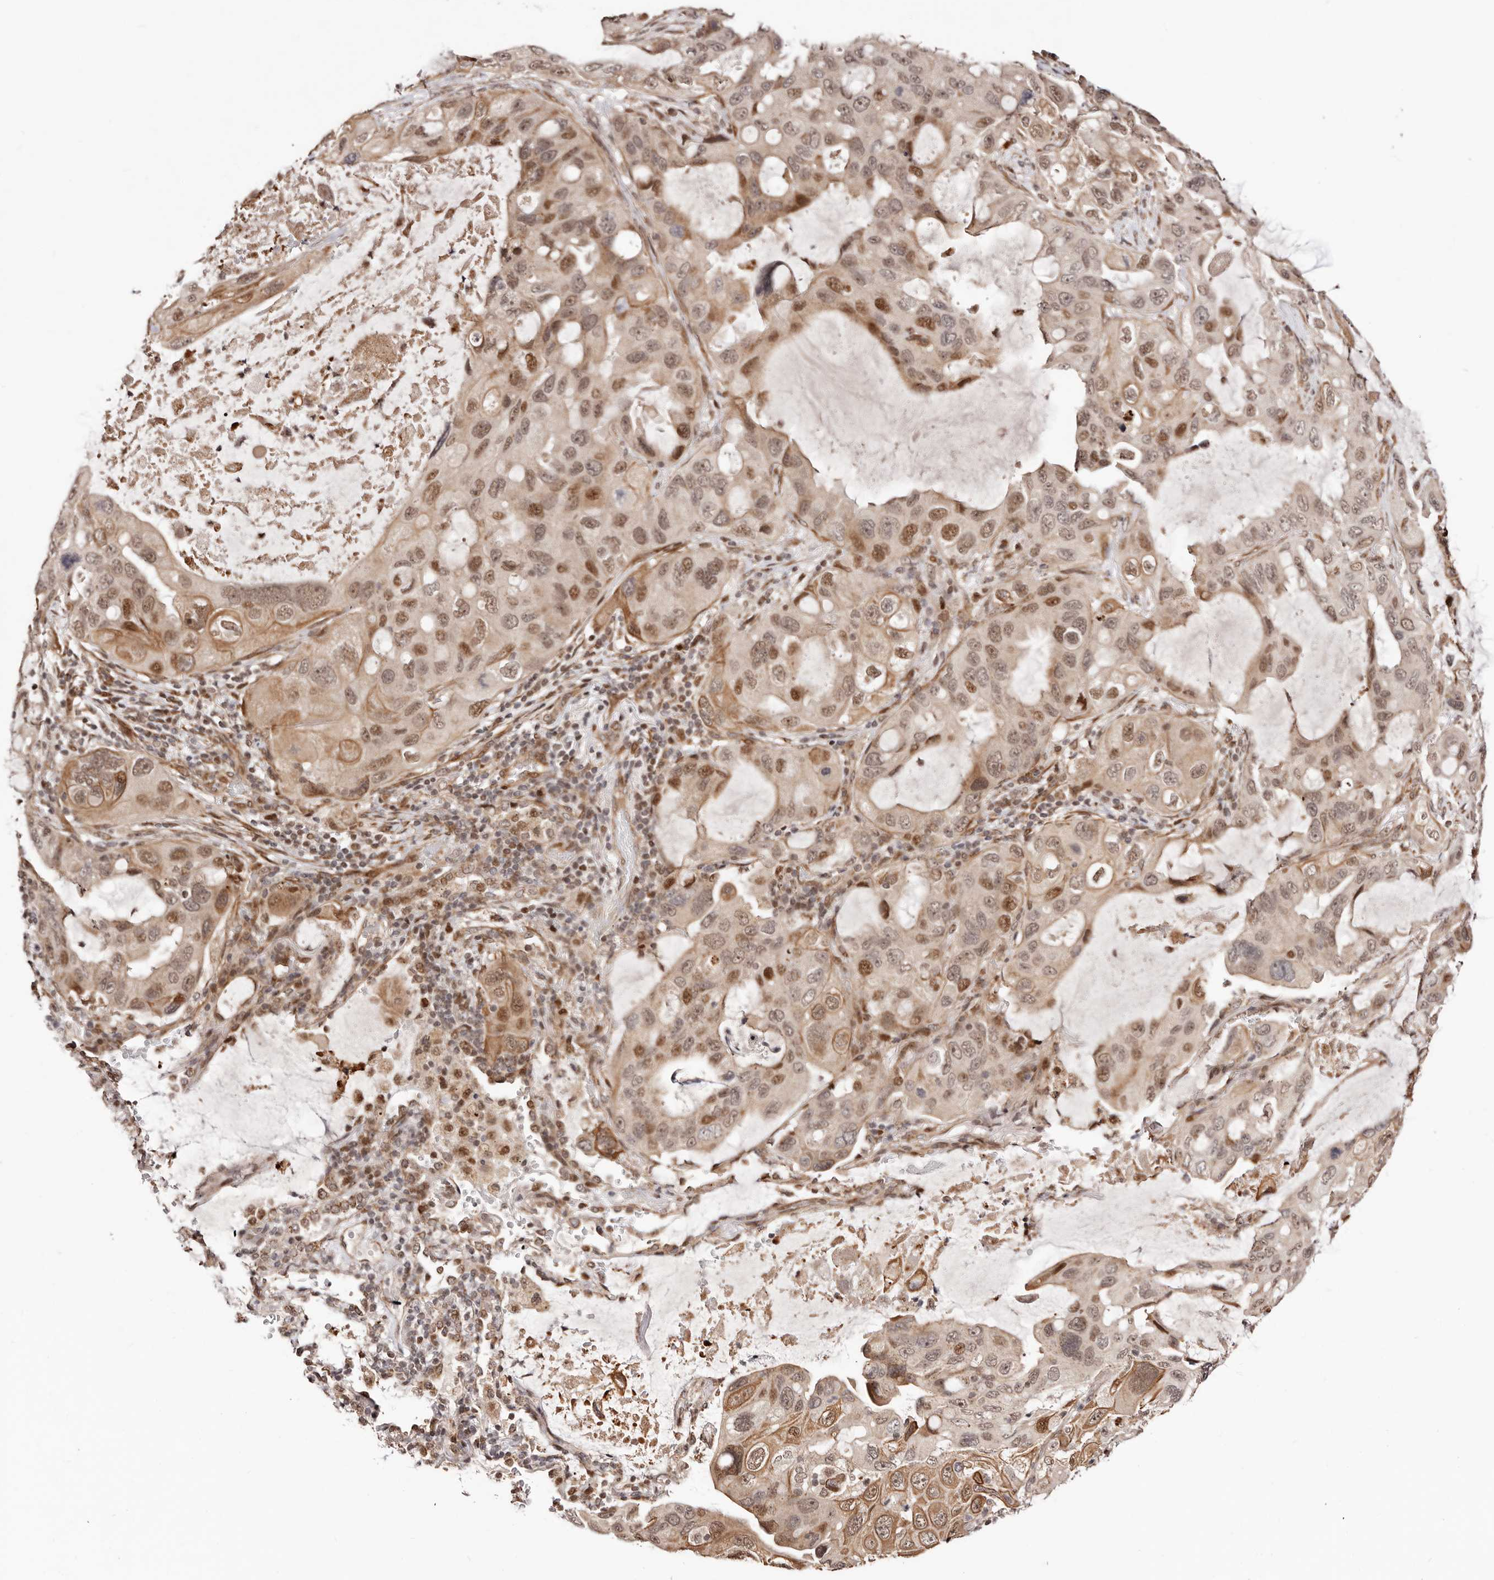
{"staining": {"intensity": "moderate", "quantity": ">75%", "location": "nuclear"}, "tissue": "lung cancer", "cell_type": "Tumor cells", "image_type": "cancer", "snomed": [{"axis": "morphology", "description": "Squamous cell carcinoma, NOS"}, {"axis": "topography", "description": "Lung"}], "caption": "Immunohistochemical staining of human lung squamous cell carcinoma demonstrates medium levels of moderate nuclear positivity in about >75% of tumor cells. Nuclei are stained in blue.", "gene": "HIVEP3", "patient": {"sex": "female", "age": 73}}